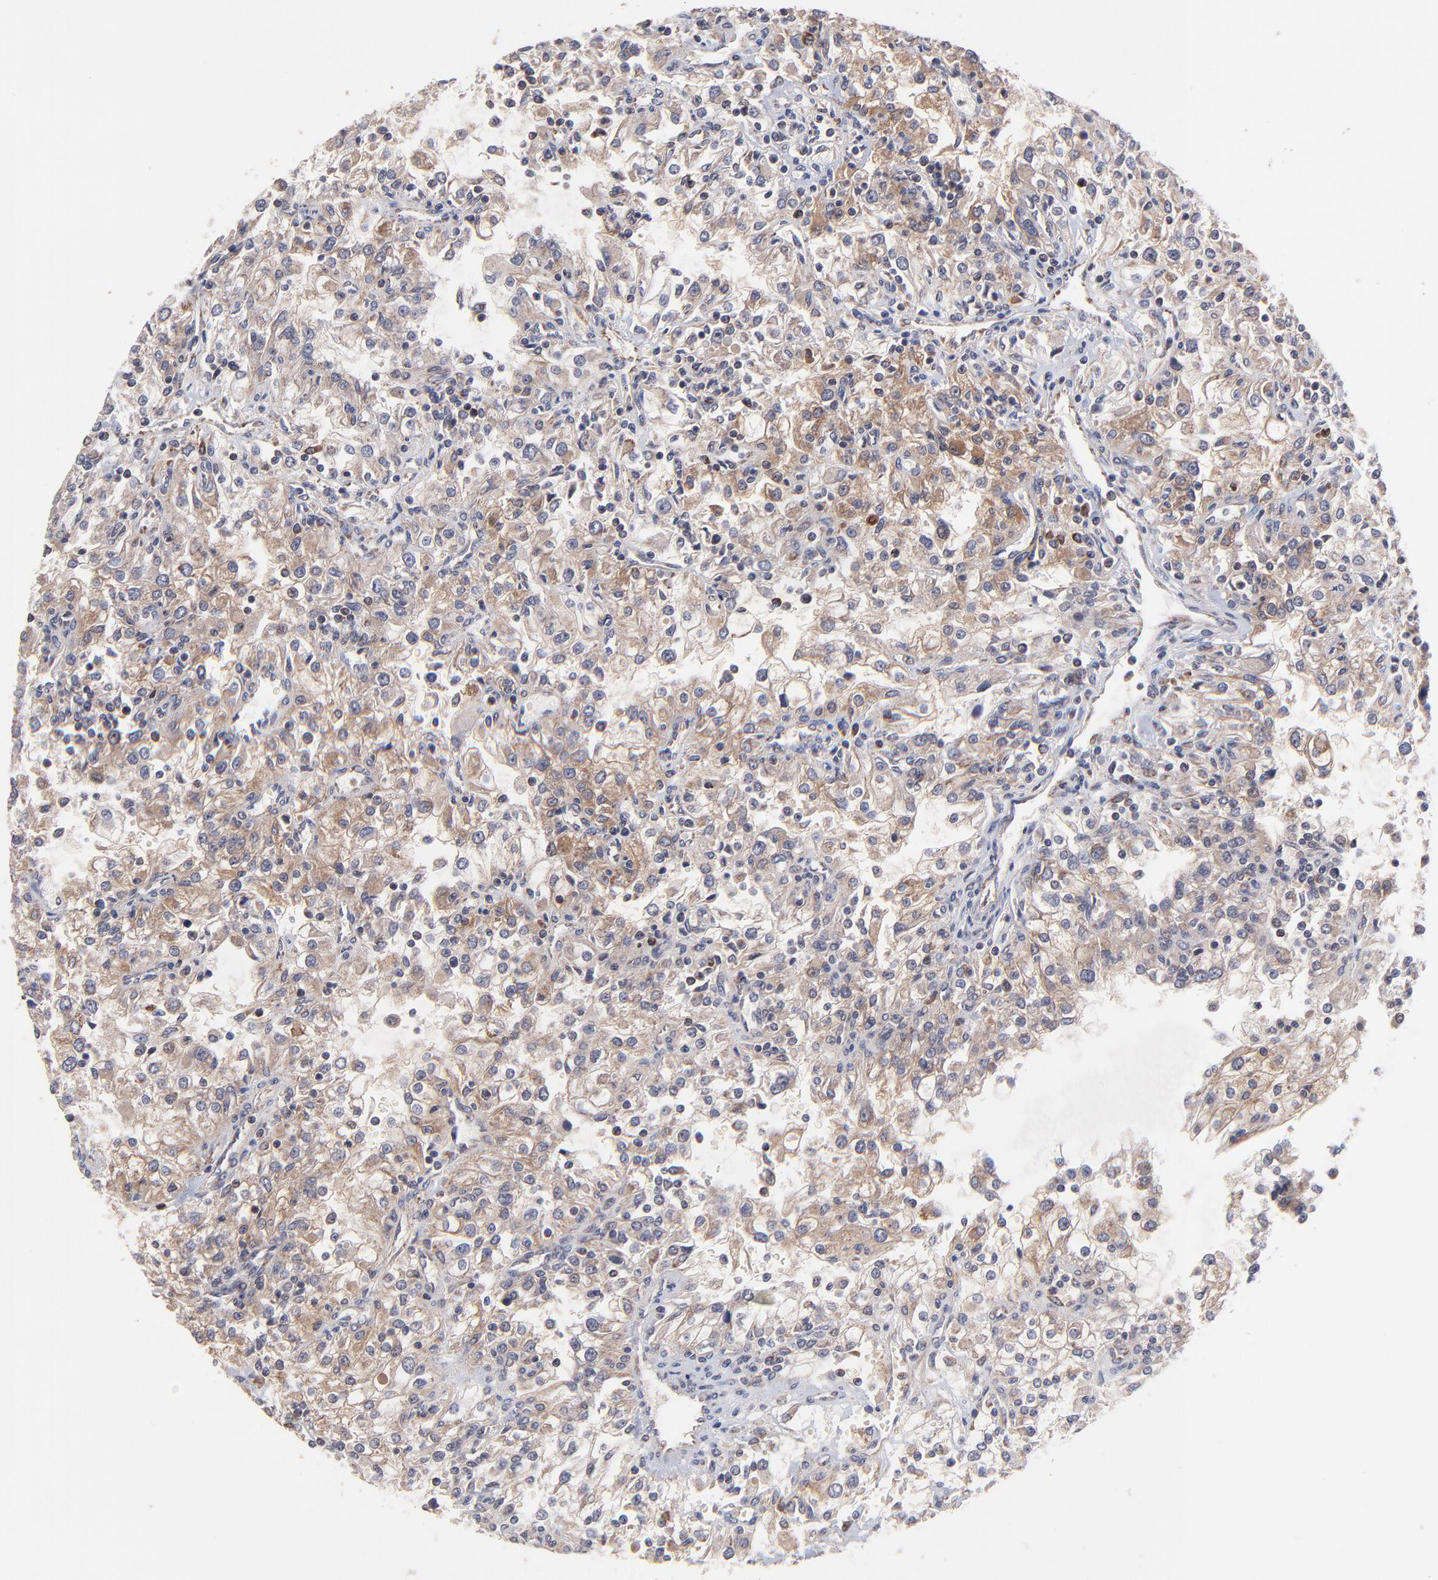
{"staining": {"intensity": "moderate", "quantity": ">75%", "location": "cytoplasmic/membranous"}, "tissue": "renal cancer", "cell_type": "Tumor cells", "image_type": "cancer", "snomed": [{"axis": "morphology", "description": "Adenocarcinoma, NOS"}, {"axis": "topography", "description": "Kidney"}], "caption": "About >75% of tumor cells in human renal cancer demonstrate moderate cytoplasmic/membranous protein positivity as visualized by brown immunohistochemical staining.", "gene": "BAIAP2L2", "patient": {"sex": "female", "age": 52}}